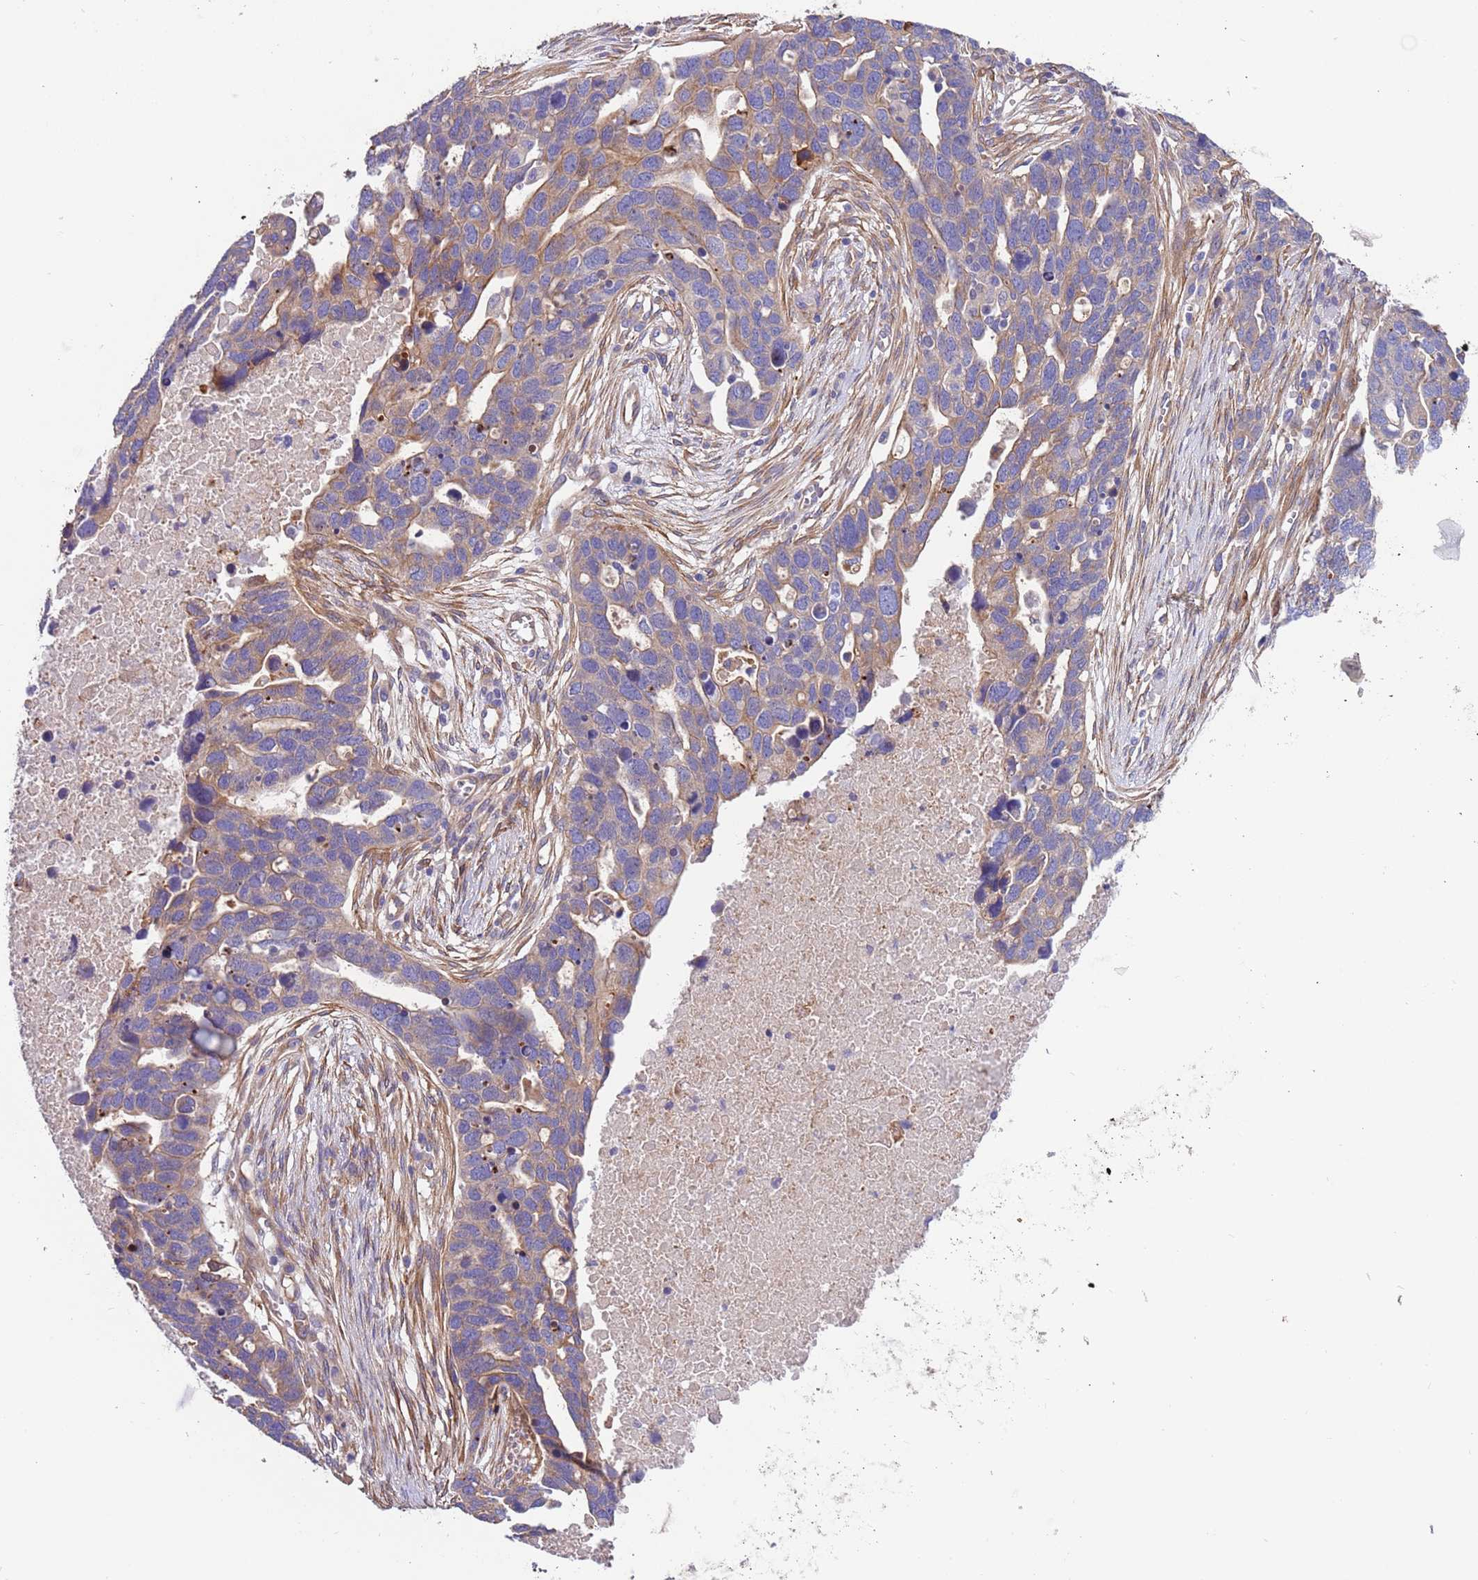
{"staining": {"intensity": "moderate", "quantity": ">75%", "location": "cytoplasmic/membranous"}, "tissue": "ovarian cancer", "cell_type": "Tumor cells", "image_type": "cancer", "snomed": [{"axis": "morphology", "description": "Cystadenocarcinoma, serous, NOS"}, {"axis": "topography", "description": "Ovary"}], "caption": "The image shows immunohistochemical staining of ovarian serous cystadenocarcinoma. There is moderate cytoplasmic/membranous expression is seen in approximately >75% of tumor cells.", "gene": "LAMB4", "patient": {"sex": "female", "age": 54}}